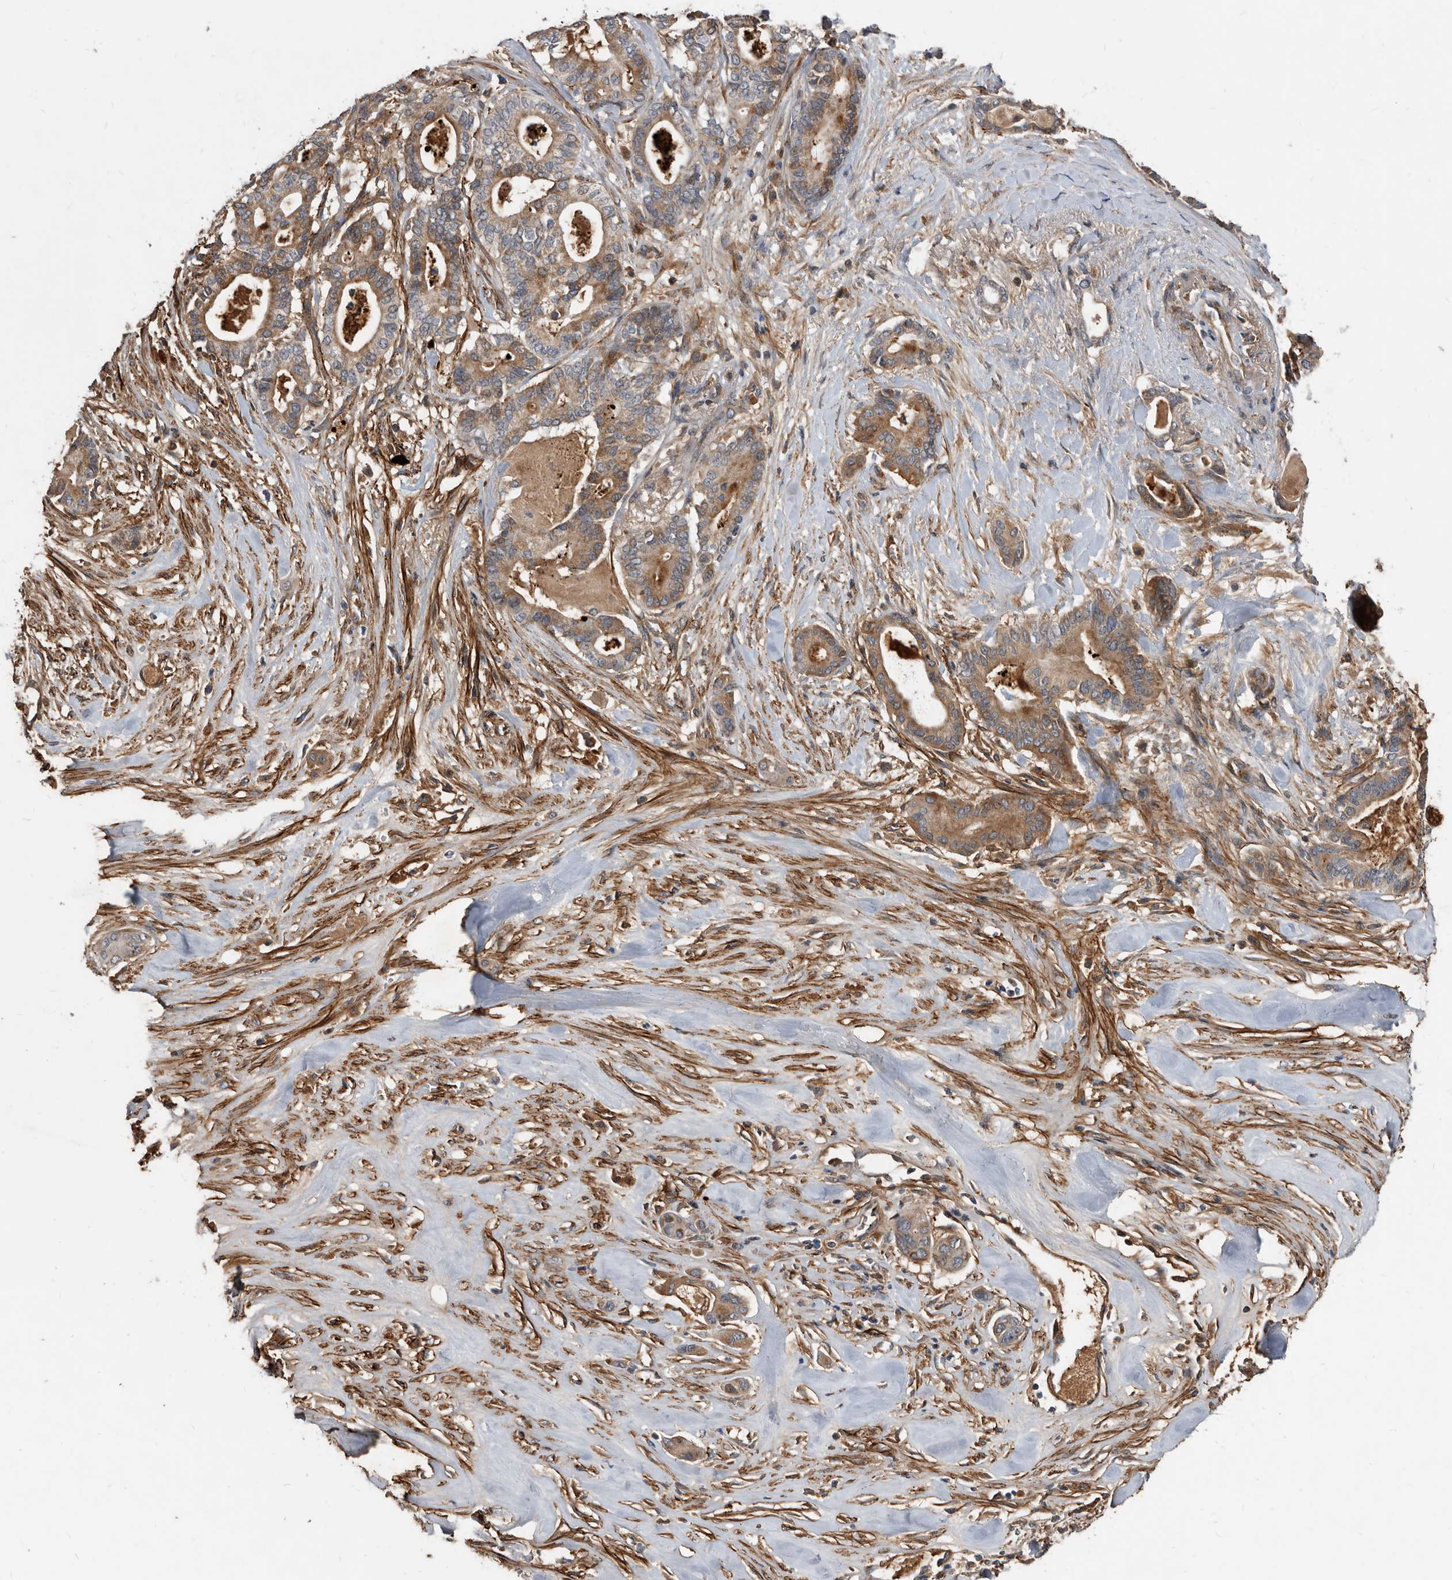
{"staining": {"intensity": "moderate", "quantity": ">75%", "location": "cytoplasmic/membranous"}, "tissue": "pancreatic cancer", "cell_type": "Tumor cells", "image_type": "cancer", "snomed": [{"axis": "morphology", "description": "Adenocarcinoma, NOS"}, {"axis": "topography", "description": "Pancreas"}], "caption": "Brown immunohistochemical staining in pancreatic cancer (adenocarcinoma) displays moderate cytoplasmic/membranous positivity in approximately >75% of tumor cells.", "gene": "PI15", "patient": {"sex": "male", "age": 63}}